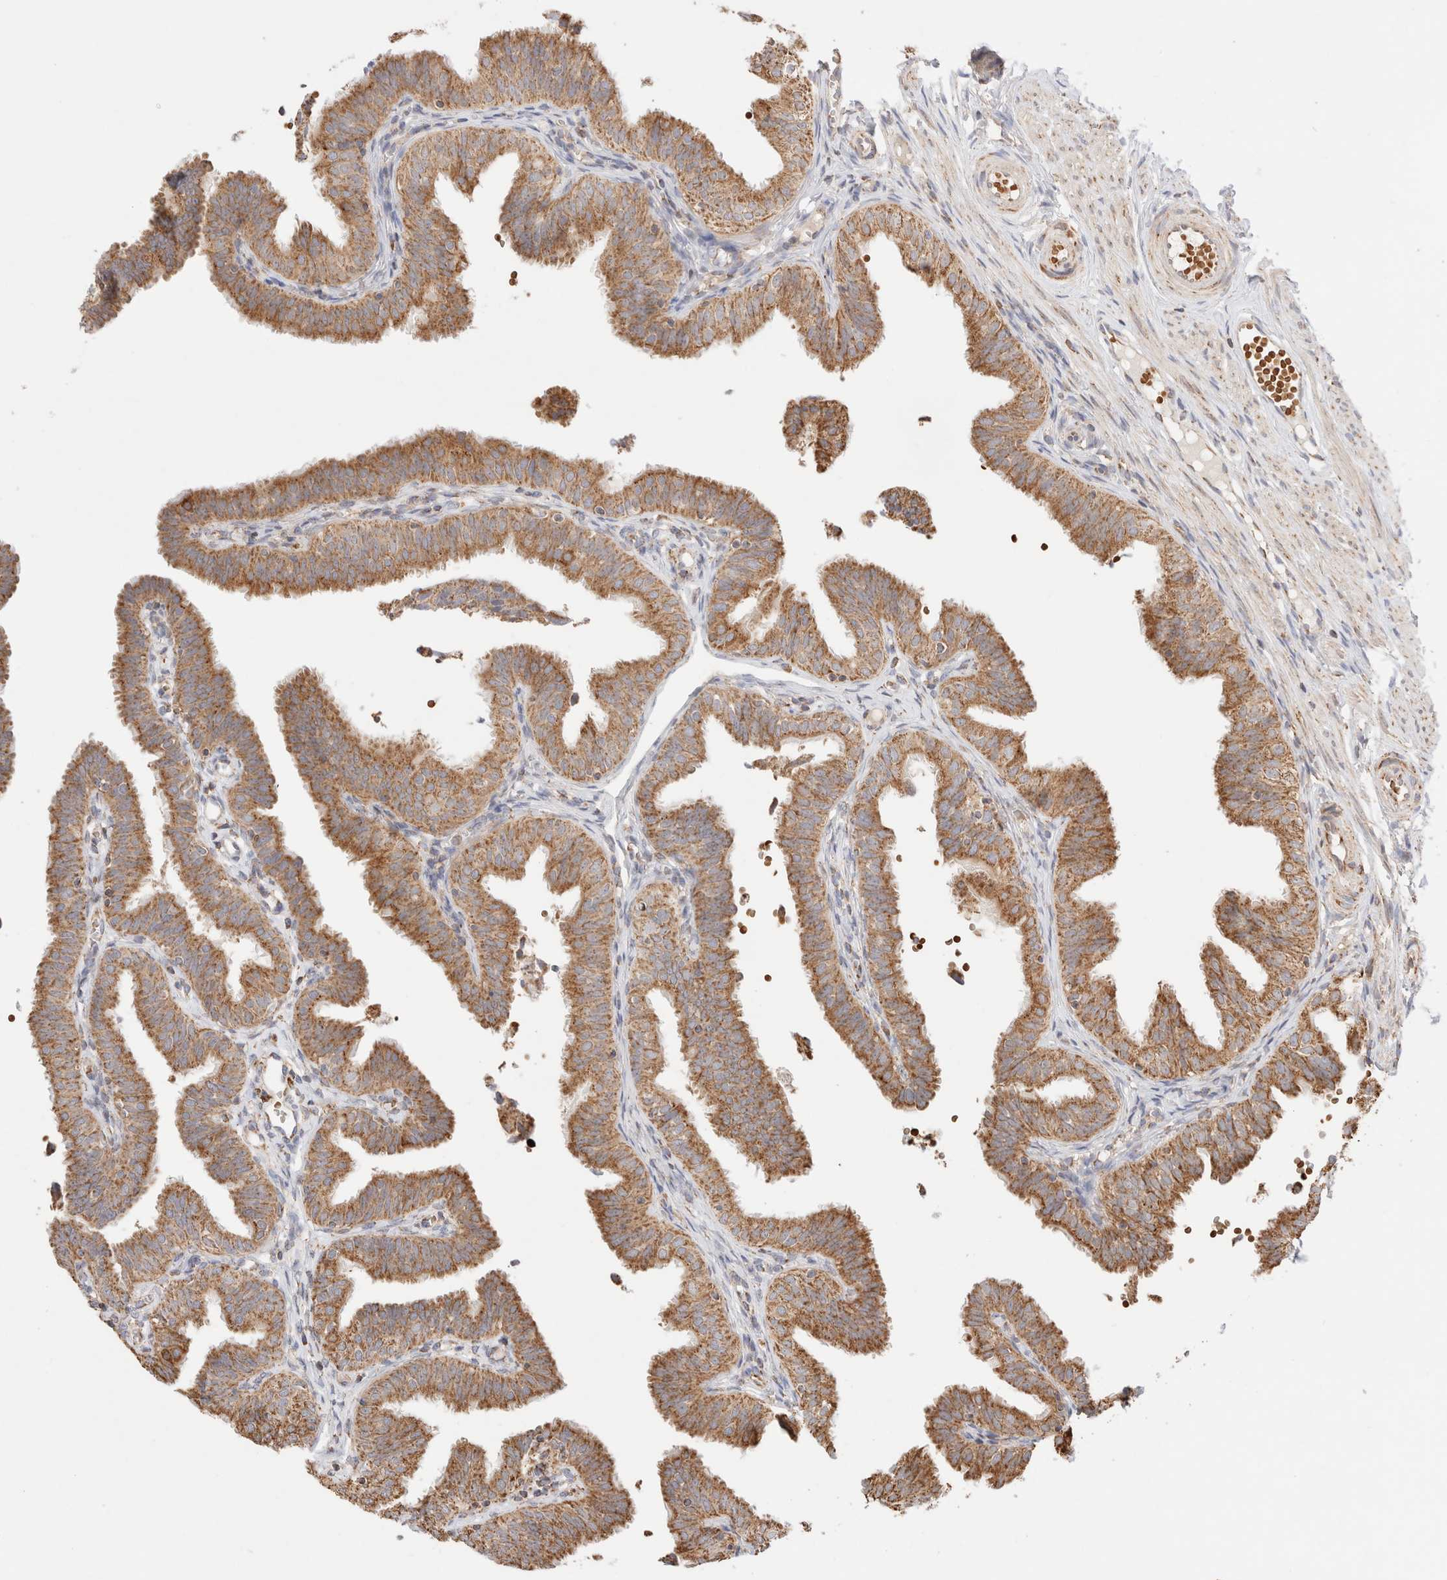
{"staining": {"intensity": "moderate", "quantity": ">75%", "location": "cytoplasmic/membranous"}, "tissue": "fallopian tube", "cell_type": "Glandular cells", "image_type": "normal", "snomed": [{"axis": "morphology", "description": "Normal tissue, NOS"}, {"axis": "topography", "description": "Fallopian tube"}], "caption": "DAB immunohistochemical staining of unremarkable fallopian tube displays moderate cytoplasmic/membranous protein expression in approximately >75% of glandular cells.", "gene": "TMPPE", "patient": {"sex": "female", "age": 35}}